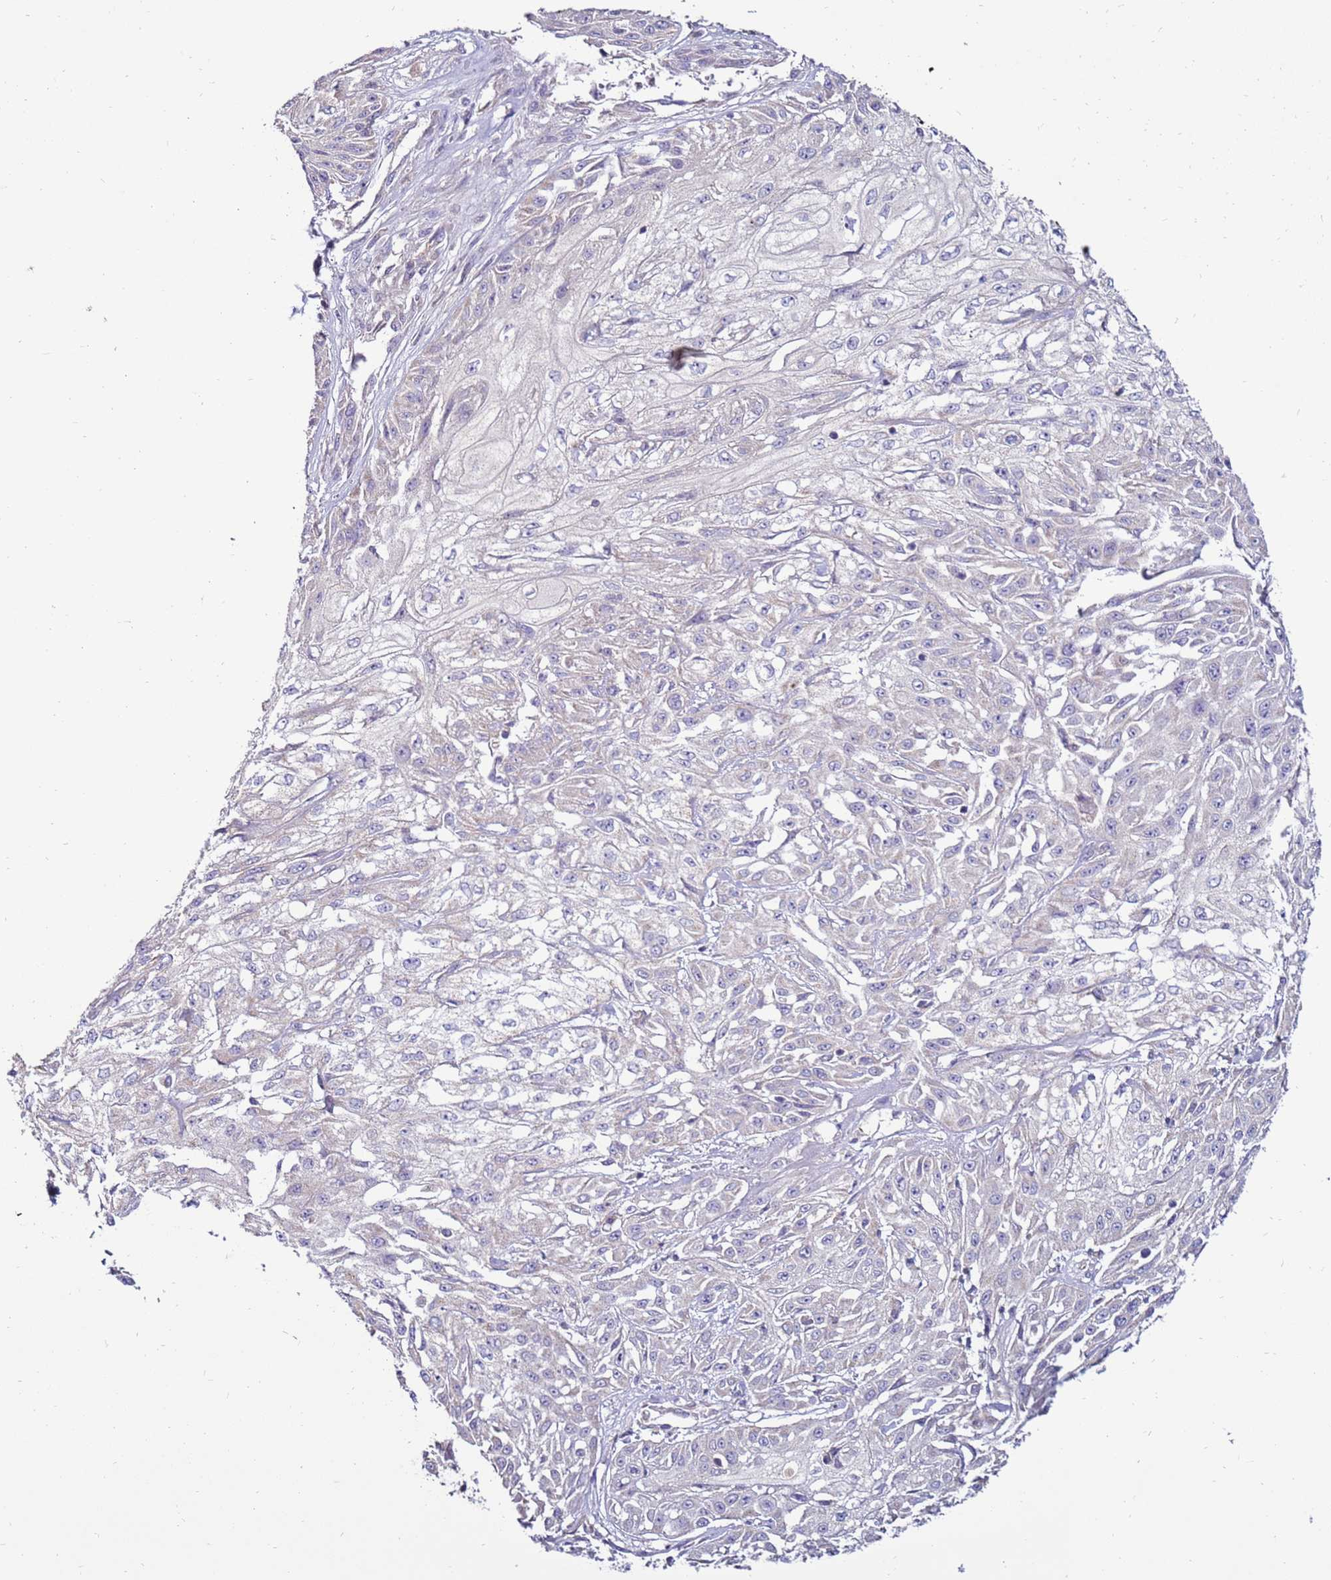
{"staining": {"intensity": "negative", "quantity": "none", "location": "none"}, "tissue": "skin cancer", "cell_type": "Tumor cells", "image_type": "cancer", "snomed": [{"axis": "morphology", "description": "Squamous cell carcinoma, NOS"}, {"axis": "morphology", "description": "Squamous cell carcinoma, metastatic, NOS"}, {"axis": "topography", "description": "Skin"}, {"axis": "topography", "description": "Lymph node"}], "caption": "This is an immunohistochemistry photomicrograph of skin metastatic squamous cell carcinoma. There is no positivity in tumor cells.", "gene": "TRAPPC4", "patient": {"sex": "male", "age": 75}}